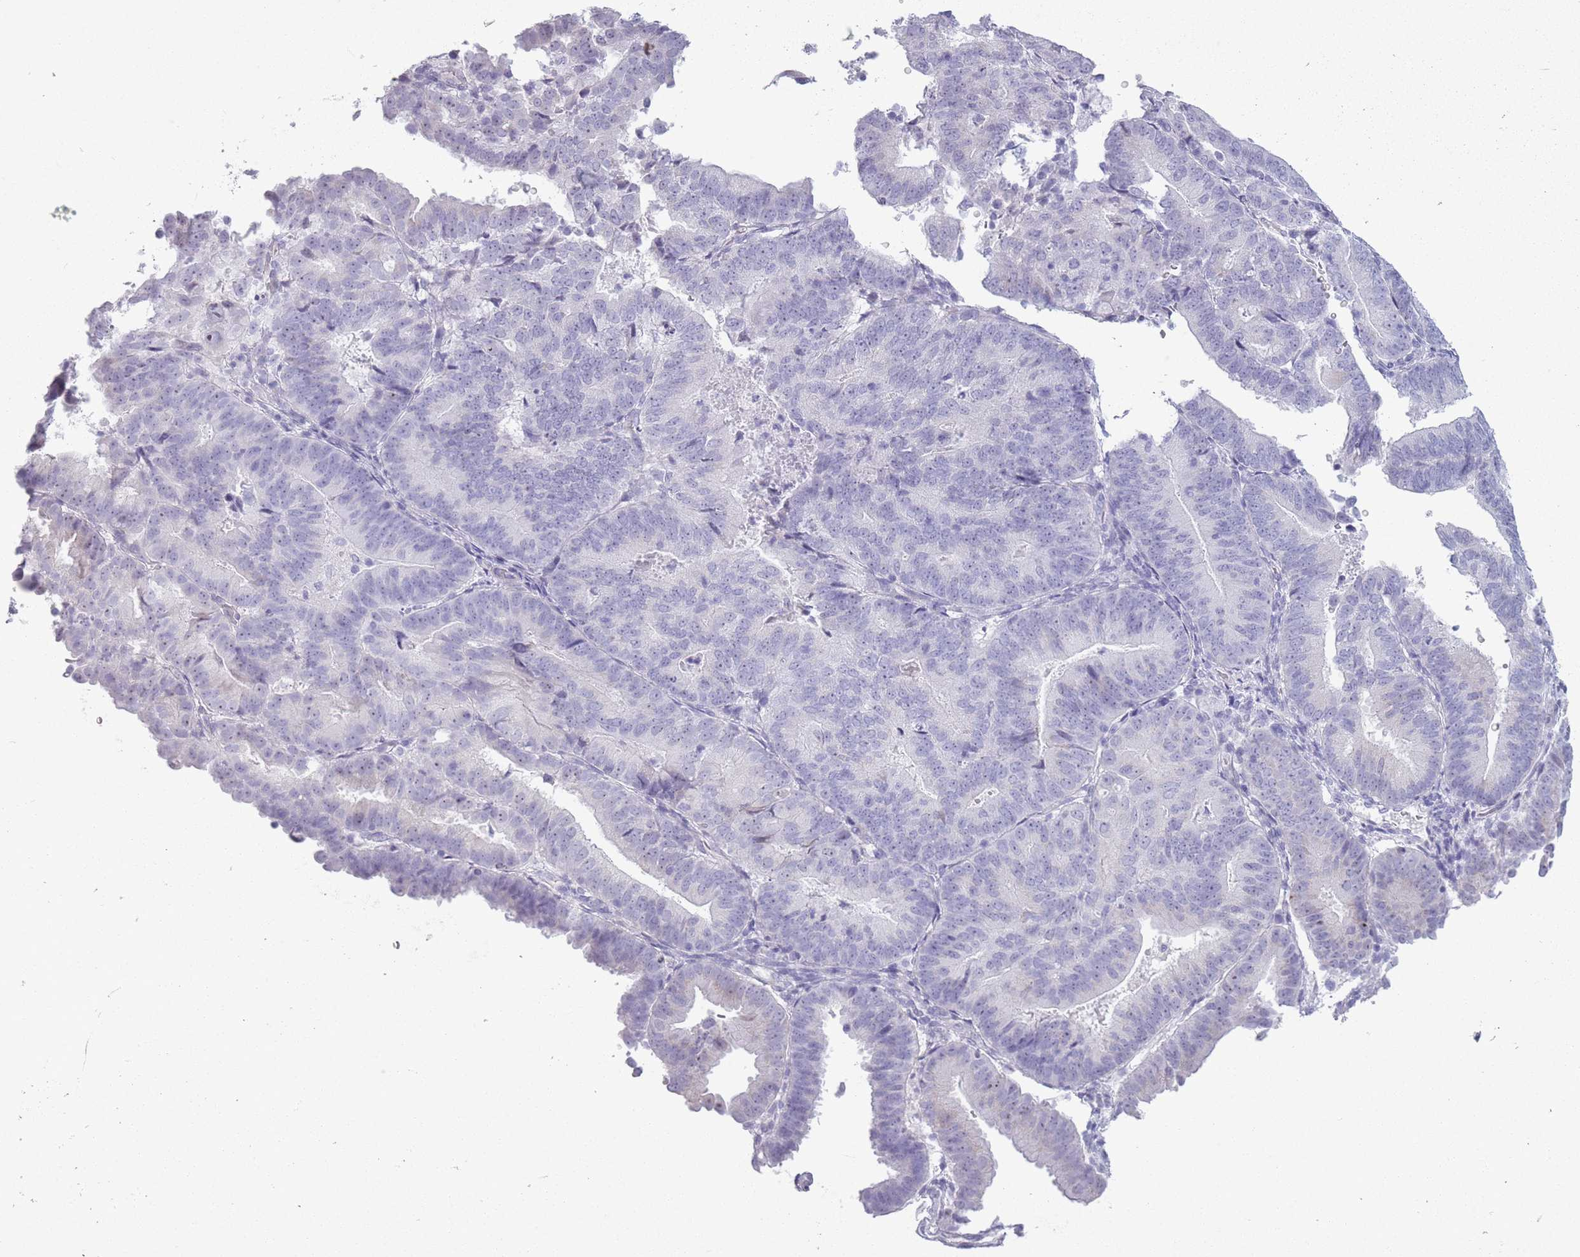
{"staining": {"intensity": "negative", "quantity": "none", "location": "none"}, "tissue": "endometrial cancer", "cell_type": "Tumor cells", "image_type": "cancer", "snomed": [{"axis": "morphology", "description": "Adenocarcinoma, NOS"}, {"axis": "topography", "description": "Endometrium"}], "caption": "This is an IHC histopathology image of human adenocarcinoma (endometrial). There is no staining in tumor cells.", "gene": "GOLGA6D", "patient": {"sex": "female", "age": 70}}